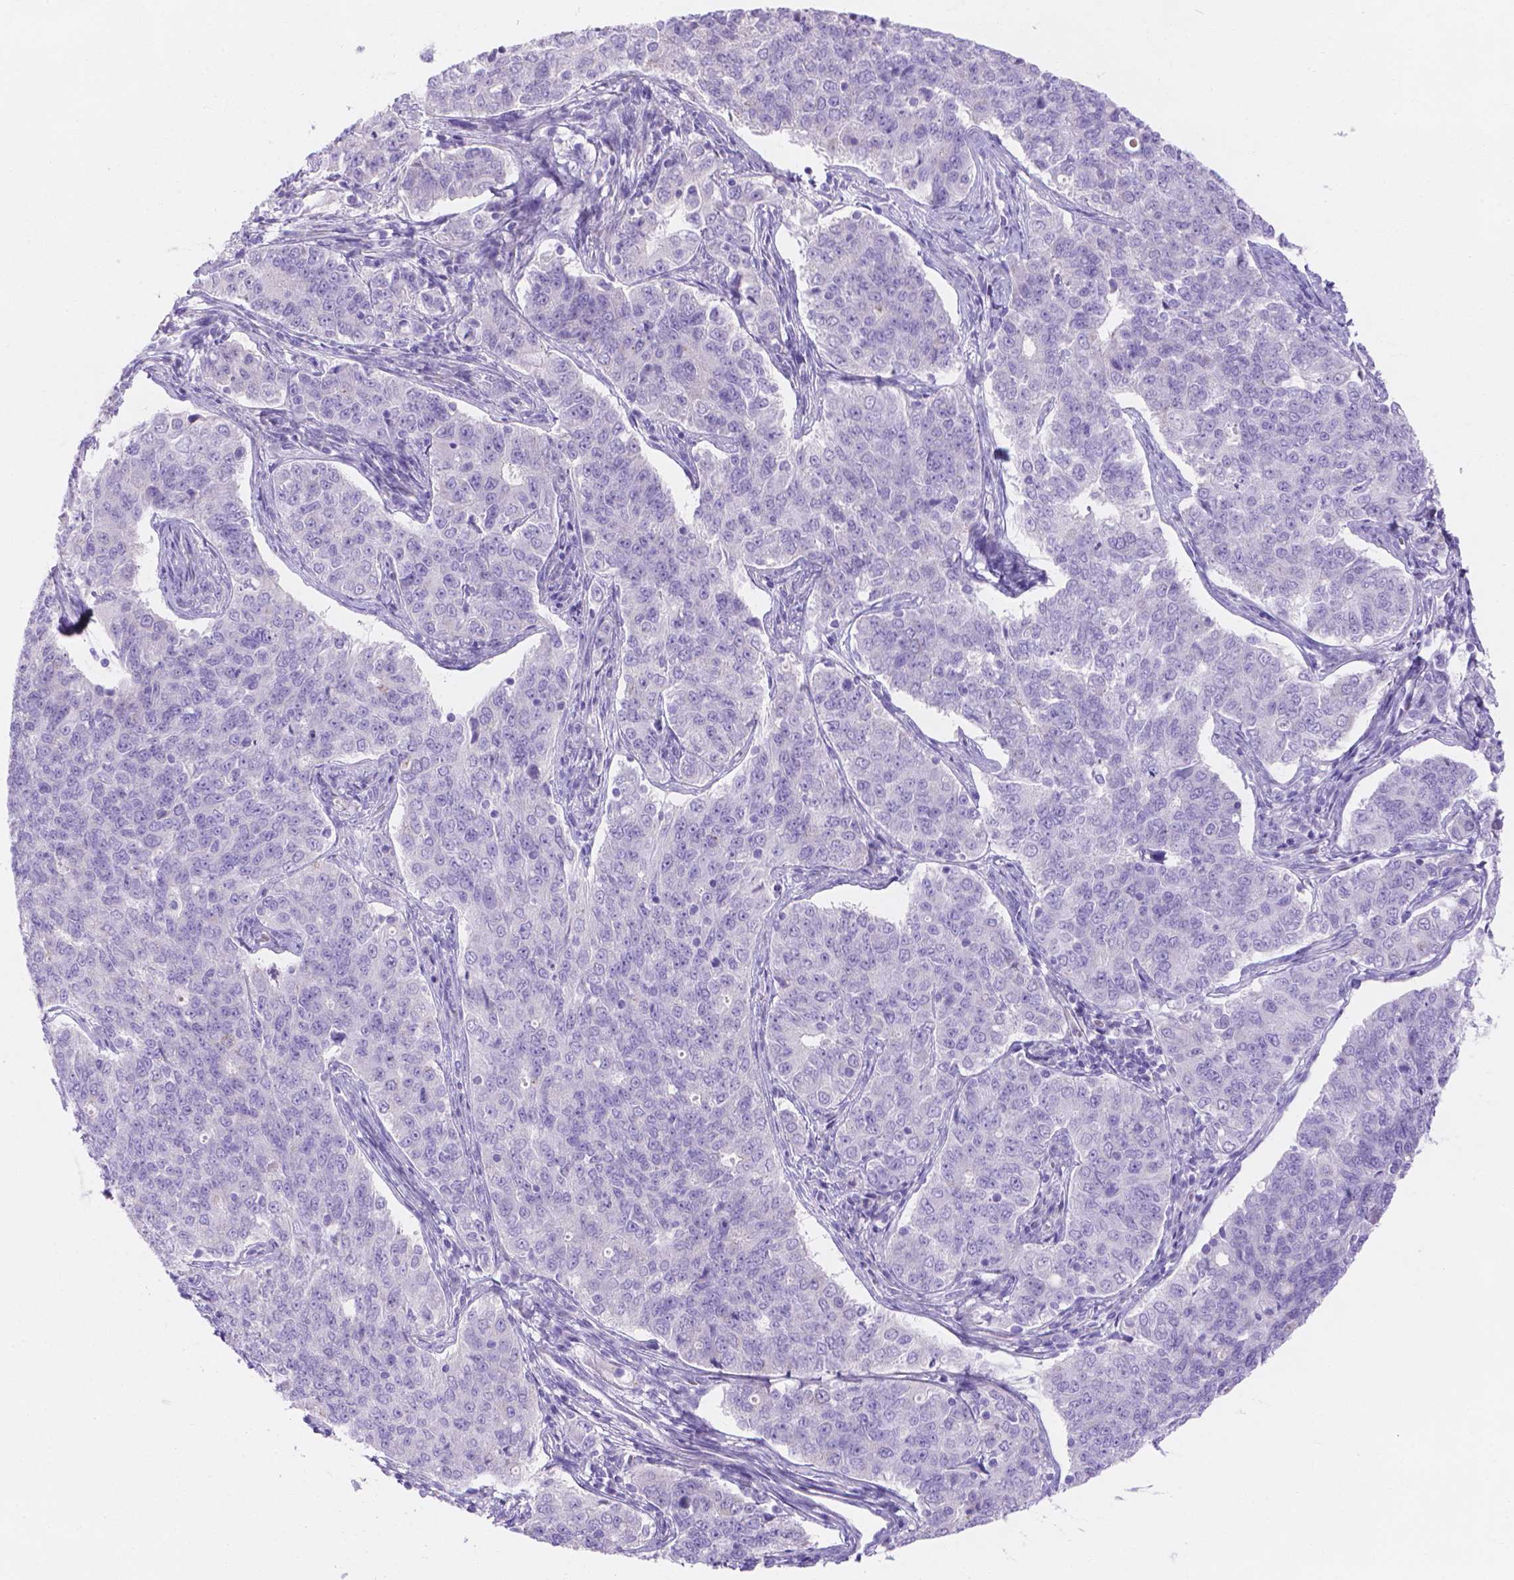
{"staining": {"intensity": "negative", "quantity": "none", "location": "none"}, "tissue": "endometrial cancer", "cell_type": "Tumor cells", "image_type": "cancer", "snomed": [{"axis": "morphology", "description": "Adenocarcinoma, NOS"}, {"axis": "topography", "description": "Endometrium"}], "caption": "Micrograph shows no significant protein staining in tumor cells of endometrial adenocarcinoma. The staining is performed using DAB brown chromogen with nuclei counter-stained in using hematoxylin.", "gene": "MLN", "patient": {"sex": "female", "age": 43}}